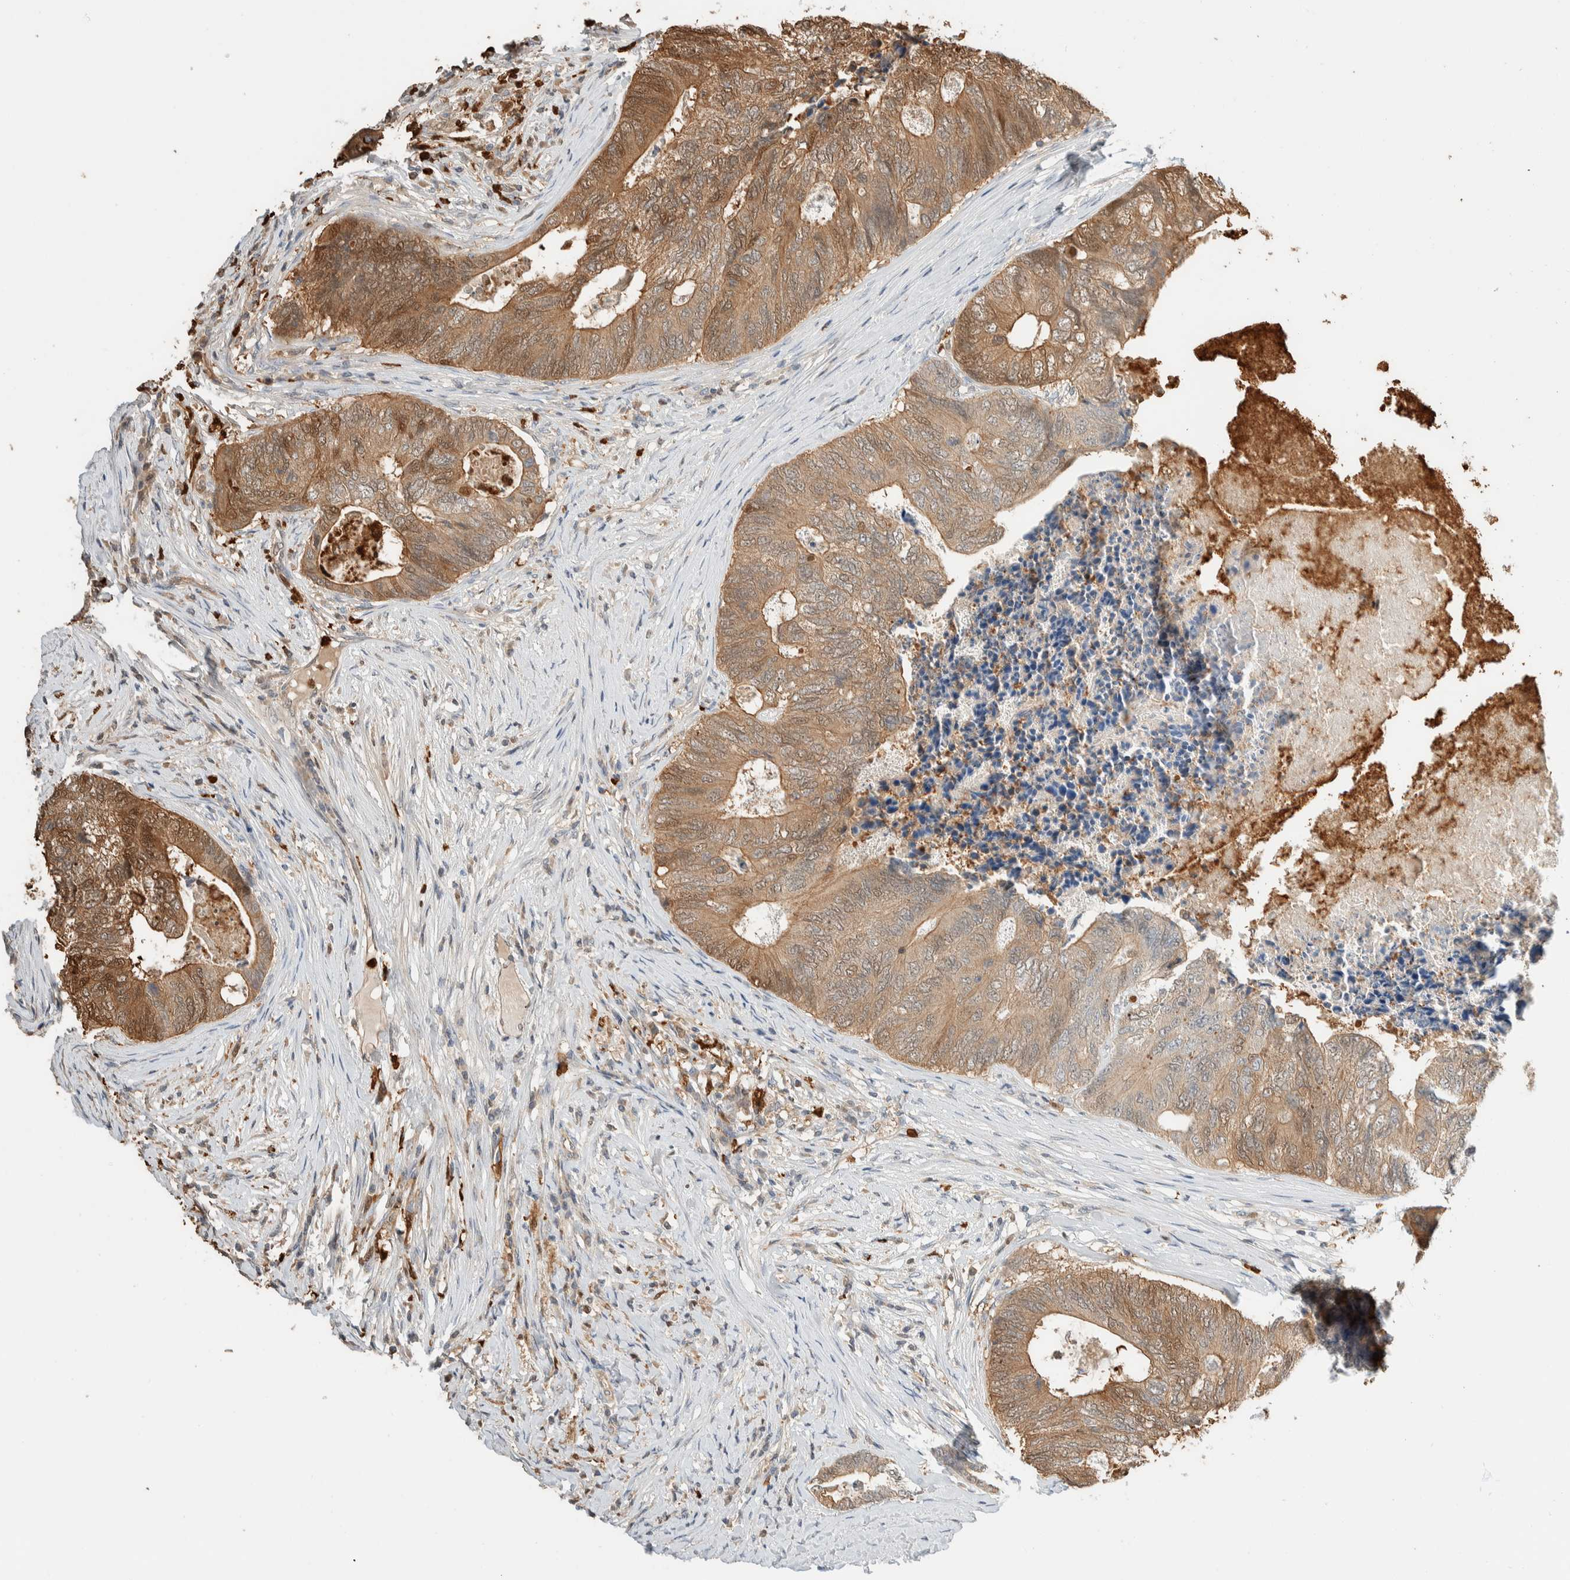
{"staining": {"intensity": "moderate", "quantity": "25%-75%", "location": "cytoplasmic/membranous"}, "tissue": "colorectal cancer", "cell_type": "Tumor cells", "image_type": "cancer", "snomed": [{"axis": "morphology", "description": "Adenocarcinoma, NOS"}, {"axis": "topography", "description": "Colon"}], "caption": "This is an image of immunohistochemistry staining of colorectal cancer, which shows moderate staining in the cytoplasmic/membranous of tumor cells.", "gene": "SETD4", "patient": {"sex": "female", "age": 67}}